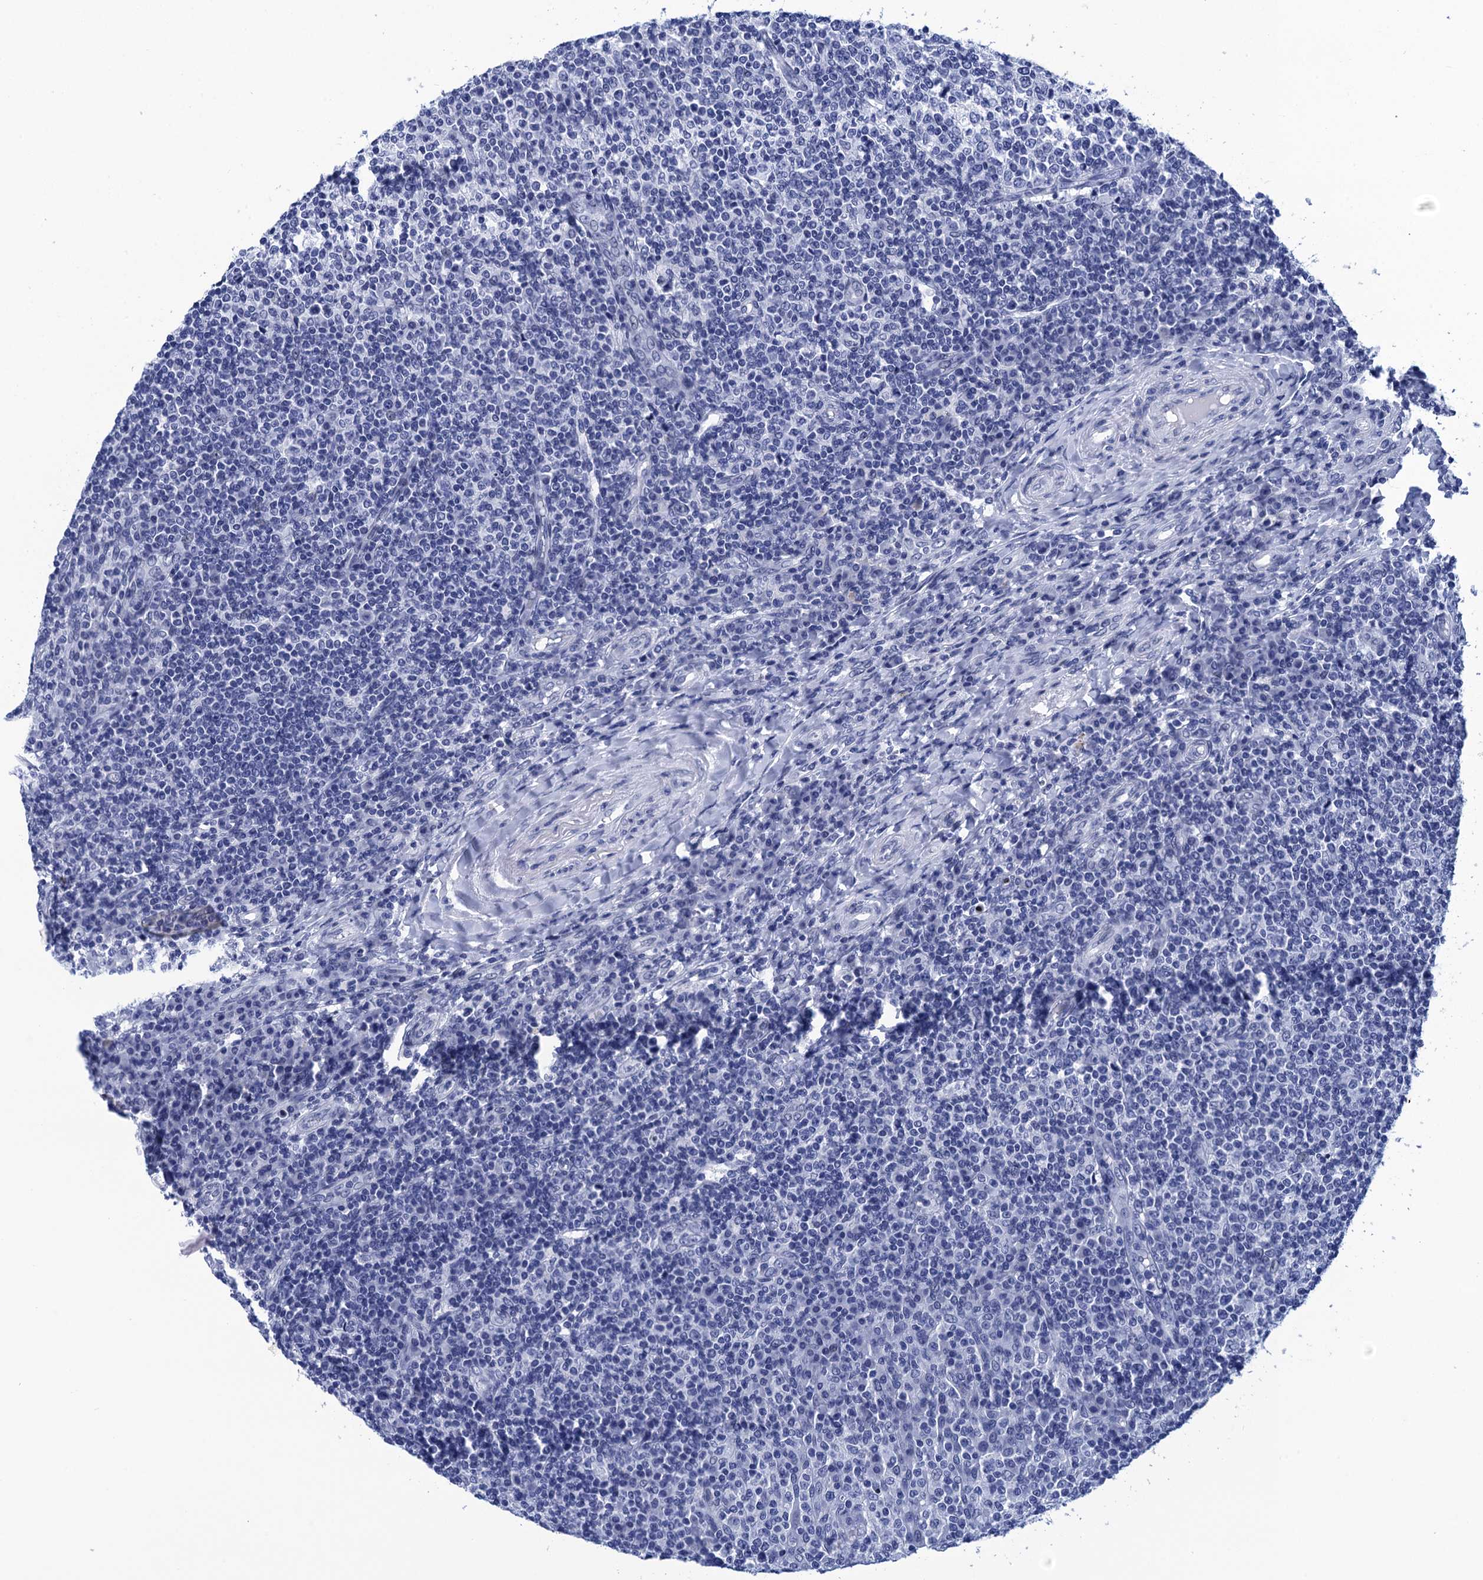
{"staining": {"intensity": "negative", "quantity": "none", "location": "none"}, "tissue": "tonsil", "cell_type": "Germinal center cells", "image_type": "normal", "snomed": [{"axis": "morphology", "description": "Normal tissue, NOS"}, {"axis": "topography", "description": "Tonsil"}], "caption": "Immunohistochemistry (IHC) histopathology image of unremarkable tonsil: human tonsil stained with DAB (3,3'-diaminobenzidine) exhibits no significant protein positivity in germinal center cells.", "gene": "METTL25", "patient": {"sex": "female", "age": 19}}